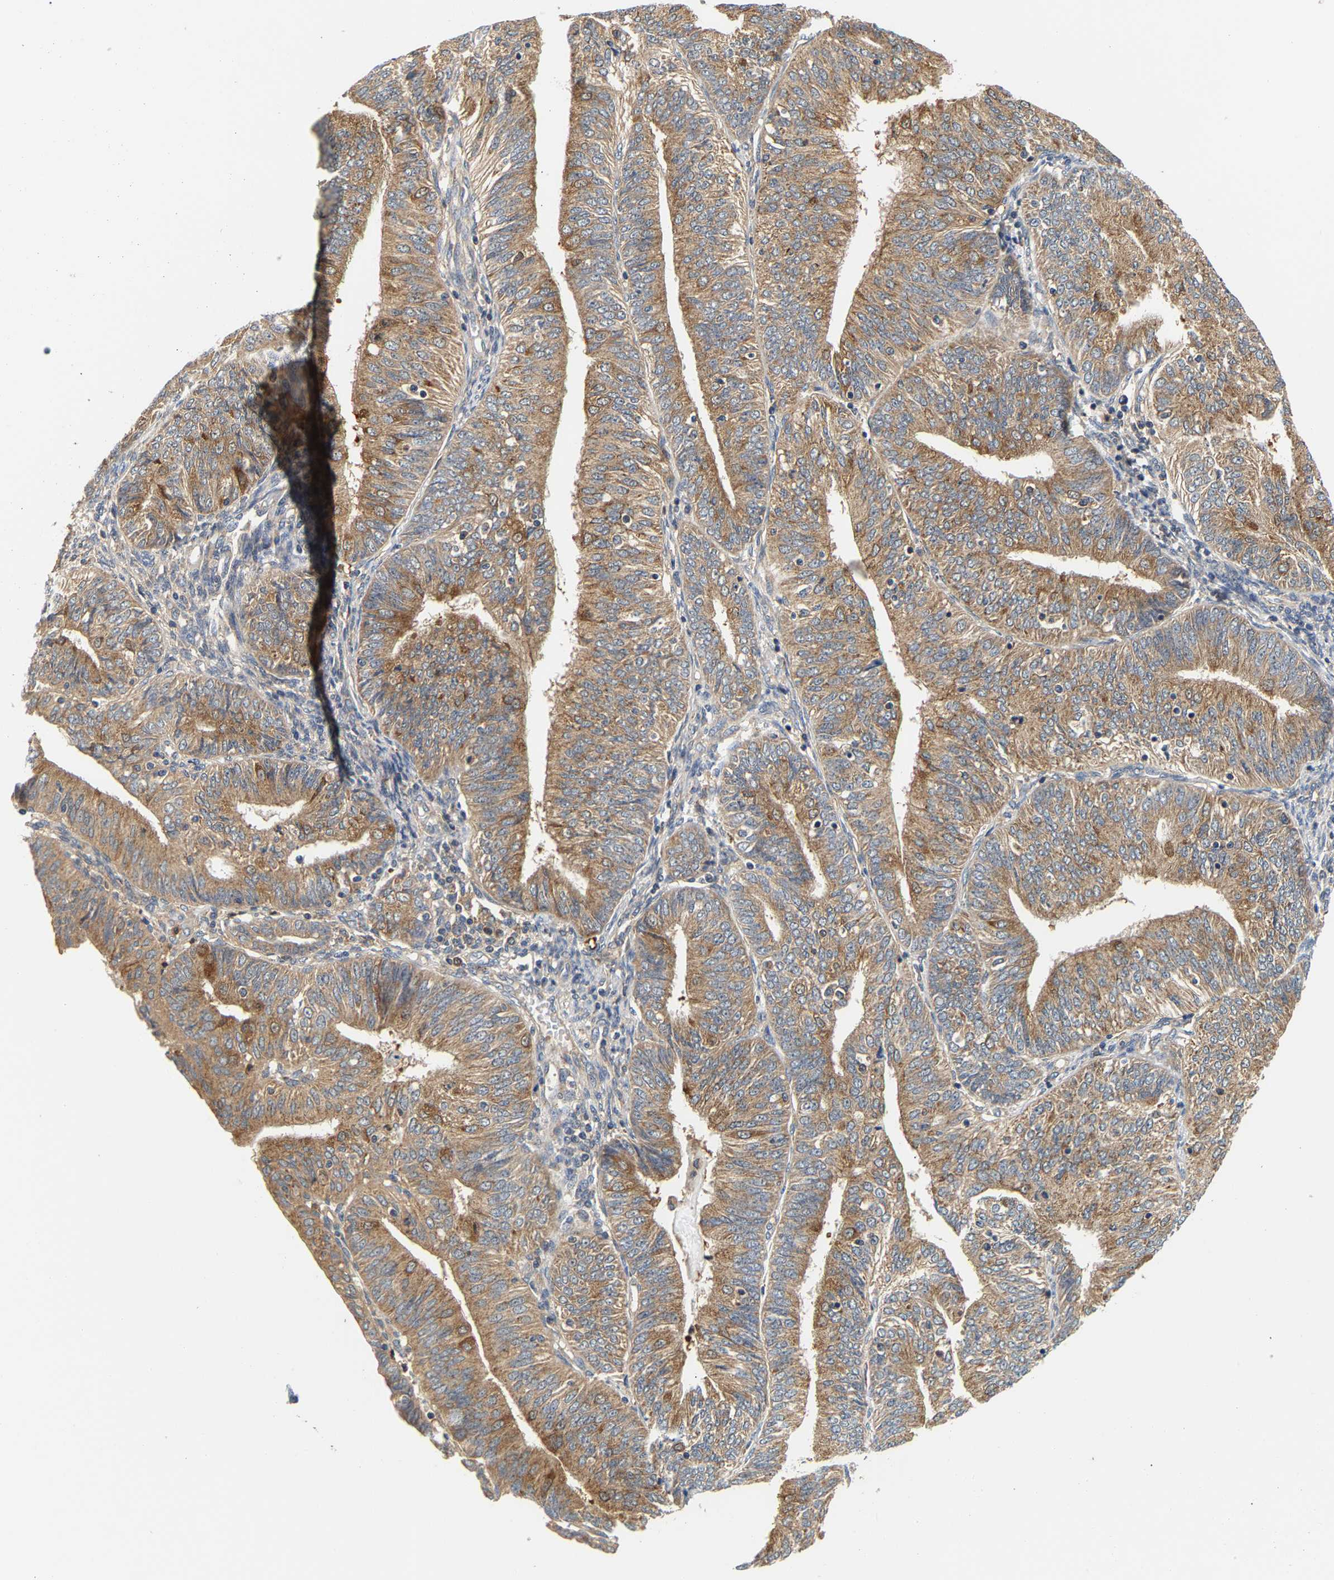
{"staining": {"intensity": "moderate", "quantity": ">75%", "location": "cytoplasmic/membranous"}, "tissue": "endometrial cancer", "cell_type": "Tumor cells", "image_type": "cancer", "snomed": [{"axis": "morphology", "description": "Adenocarcinoma, NOS"}, {"axis": "topography", "description": "Endometrium"}], "caption": "Protein staining shows moderate cytoplasmic/membranous staining in about >75% of tumor cells in endometrial adenocarcinoma. Using DAB (brown) and hematoxylin (blue) stains, captured at high magnification using brightfield microscopy.", "gene": "PPID", "patient": {"sex": "female", "age": 58}}